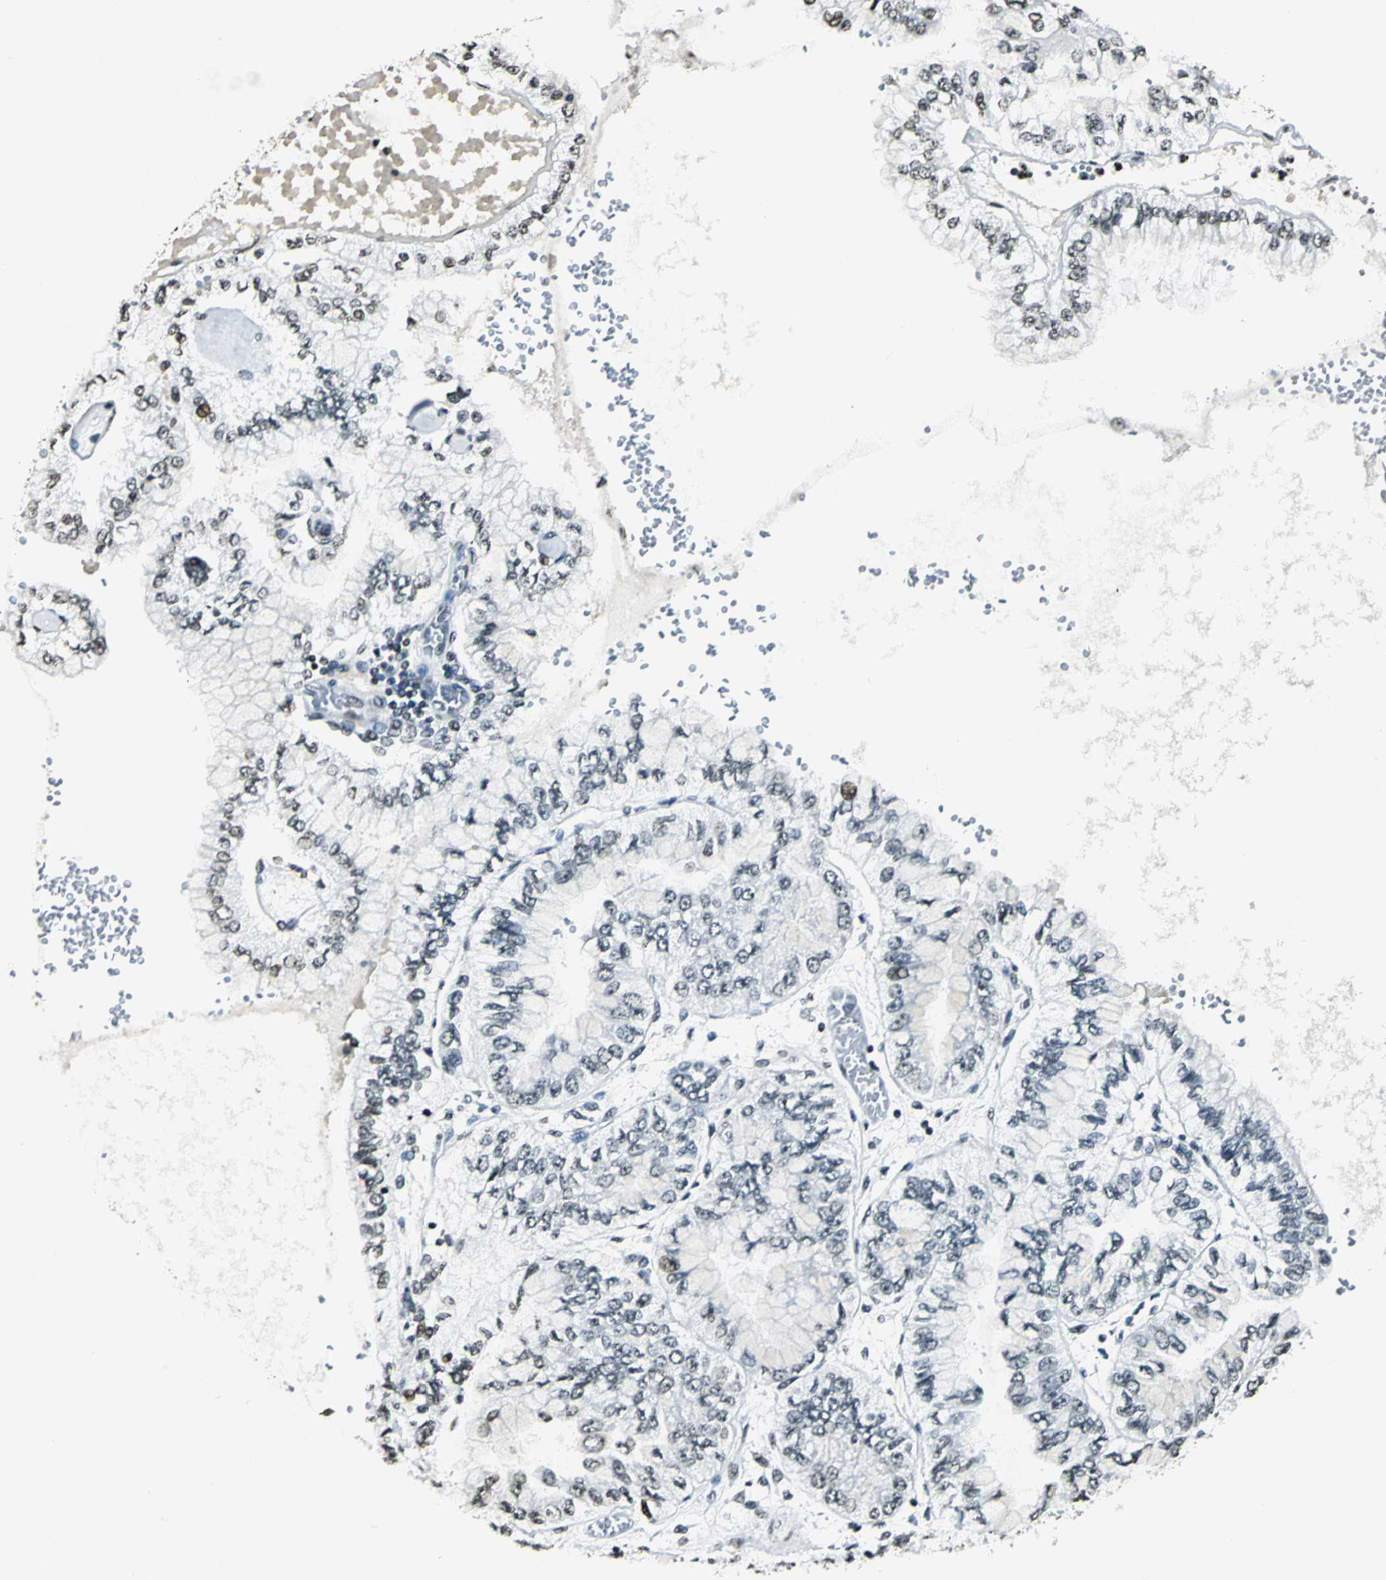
{"staining": {"intensity": "weak", "quantity": "<25%", "location": "nuclear"}, "tissue": "liver cancer", "cell_type": "Tumor cells", "image_type": "cancer", "snomed": [{"axis": "morphology", "description": "Cholangiocarcinoma"}, {"axis": "topography", "description": "Liver"}], "caption": "The photomicrograph shows no significant staining in tumor cells of liver cholangiocarcinoma. The staining was performed using DAB (3,3'-diaminobenzidine) to visualize the protein expression in brown, while the nuclei were stained in blue with hematoxylin (Magnification: 20x).", "gene": "MCM4", "patient": {"sex": "female", "age": 79}}